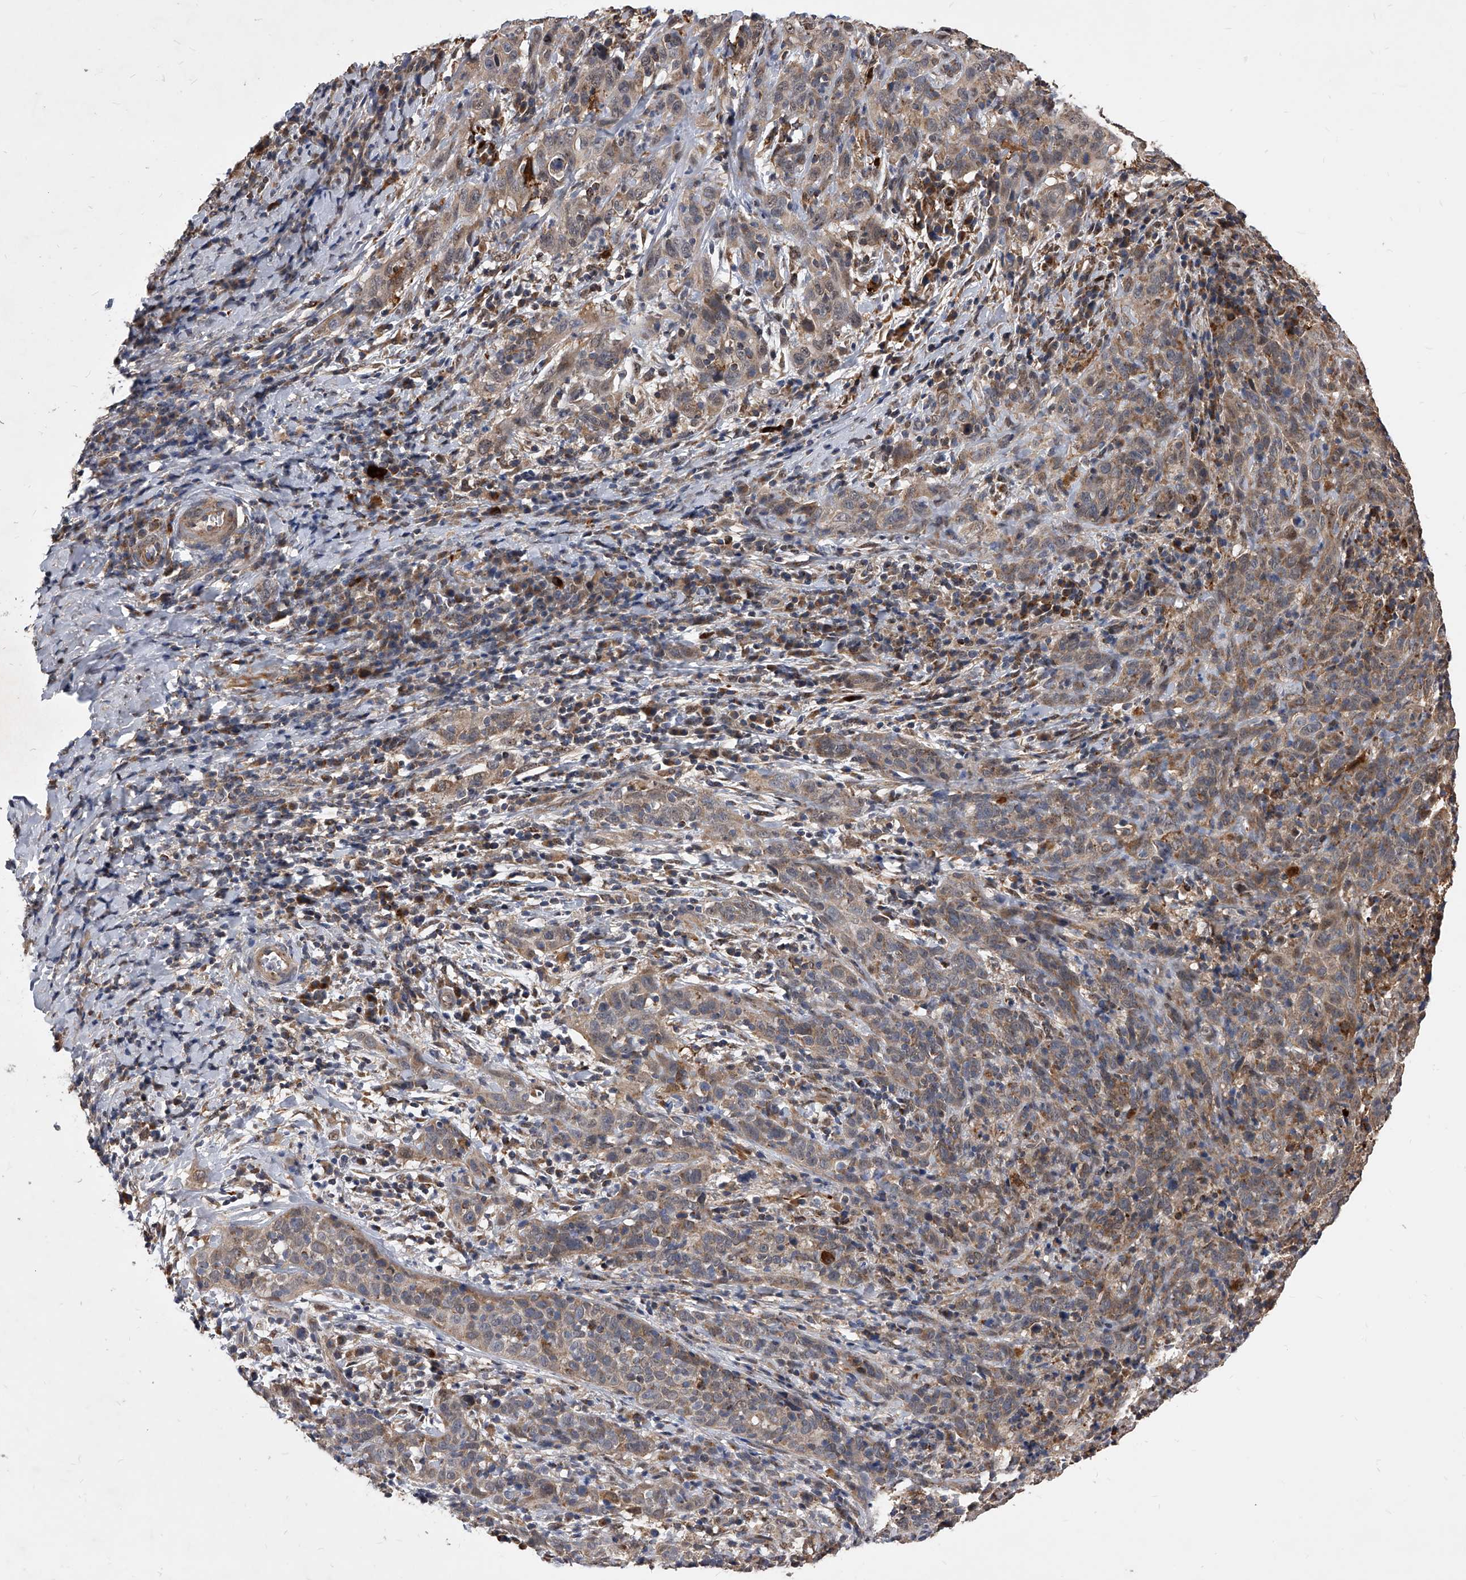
{"staining": {"intensity": "weak", "quantity": ">75%", "location": "cytoplasmic/membranous"}, "tissue": "cervical cancer", "cell_type": "Tumor cells", "image_type": "cancer", "snomed": [{"axis": "morphology", "description": "Squamous cell carcinoma, NOS"}, {"axis": "topography", "description": "Cervix"}], "caption": "Immunohistochemistry micrograph of cervical cancer stained for a protein (brown), which displays low levels of weak cytoplasmic/membranous expression in approximately >75% of tumor cells.", "gene": "SOBP", "patient": {"sex": "female", "age": 46}}